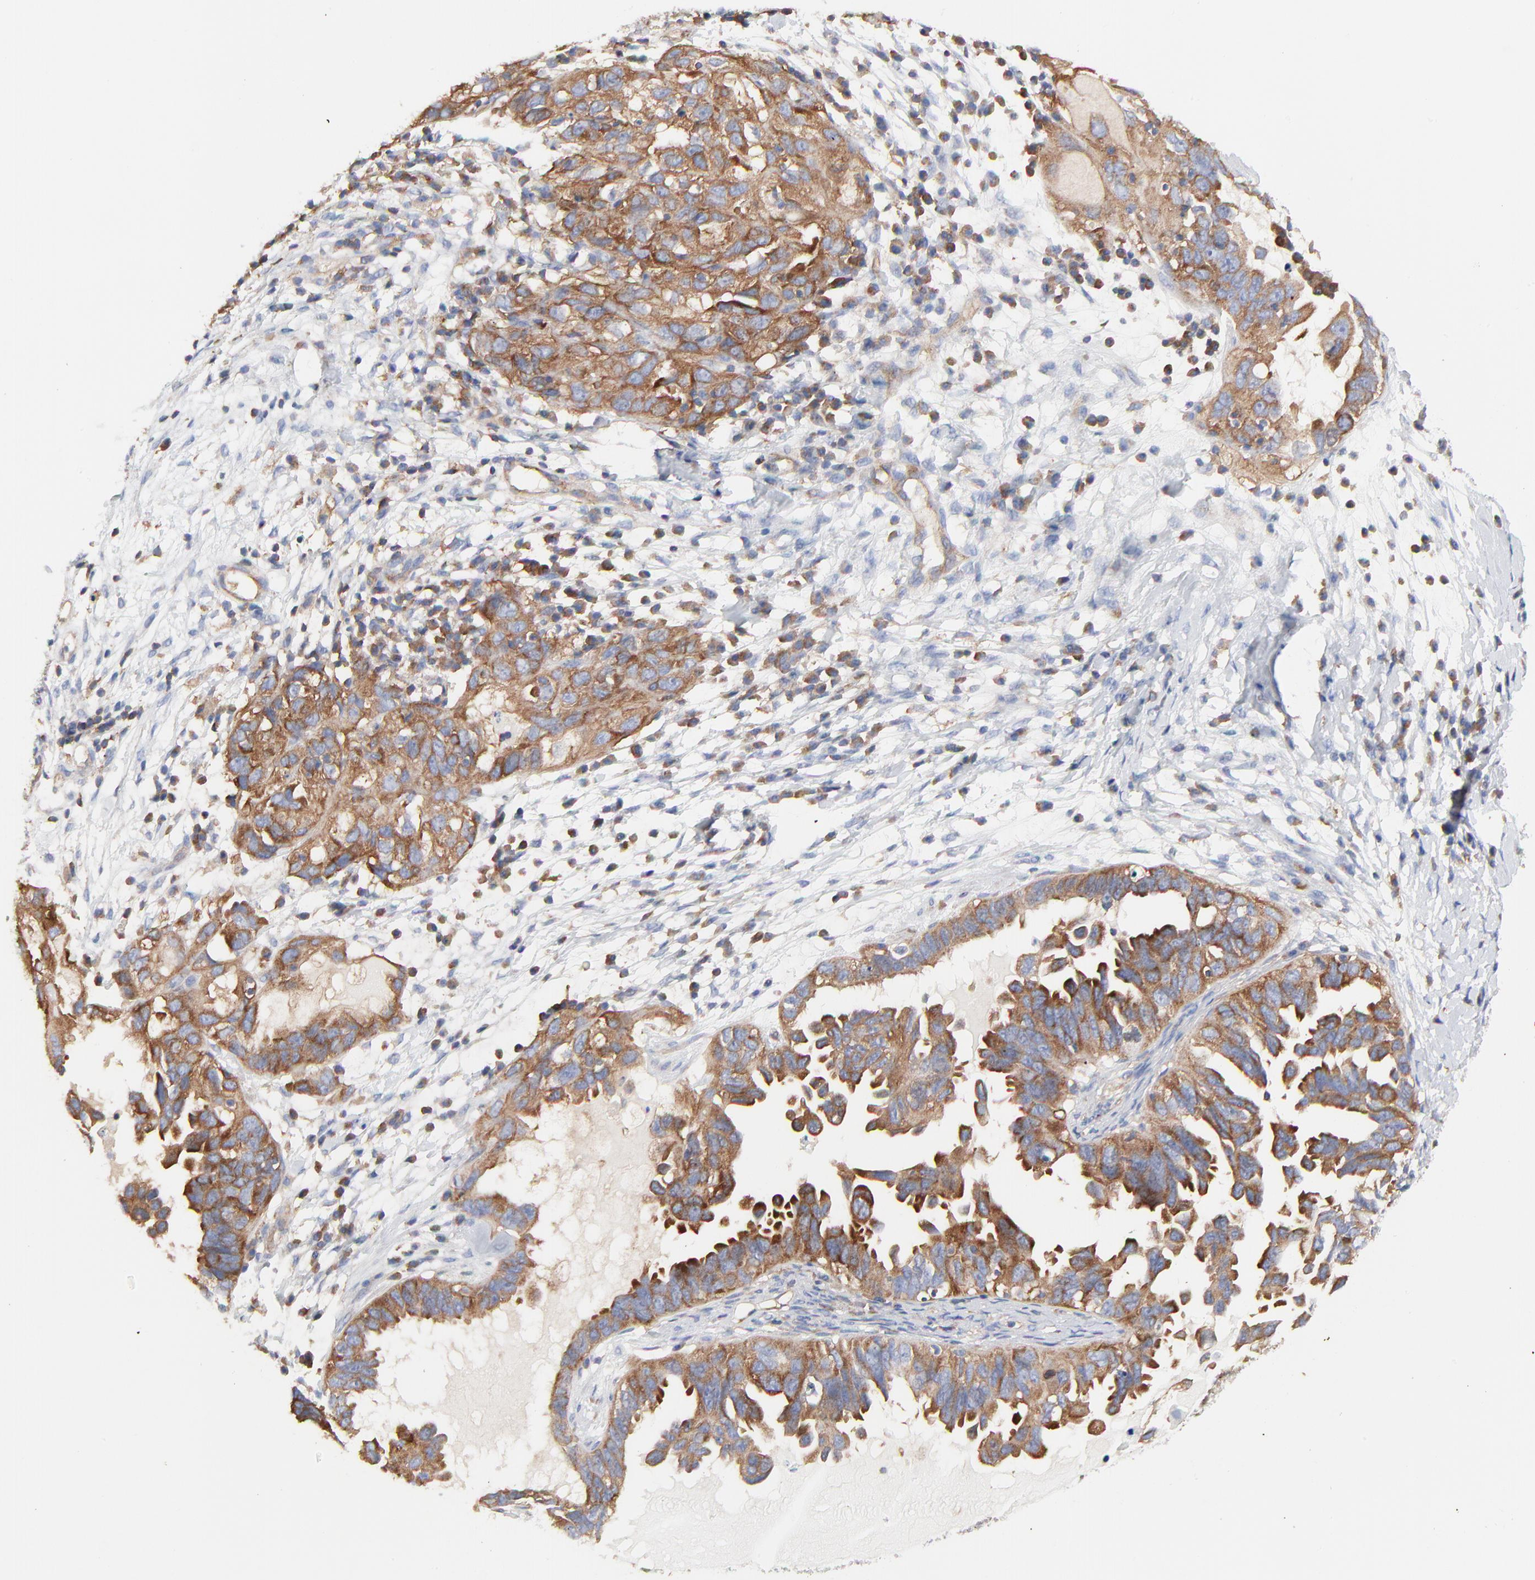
{"staining": {"intensity": "strong", "quantity": ">75%", "location": "cytoplasmic/membranous"}, "tissue": "ovarian cancer", "cell_type": "Tumor cells", "image_type": "cancer", "snomed": [{"axis": "morphology", "description": "Cystadenocarcinoma, serous, NOS"}, {"axis": "topography", "description": "Ovary"}], "caption": "Immunohistochemistry of human ovarian cancer exhibits high levels of strong cytoplasmic/membranous positivity in approximately >75% of tumor cells. (IHC, brightfield microscopy, high magnification).", "gene": "CD2AP", "patient": {"sex": "female", "age": 82}}